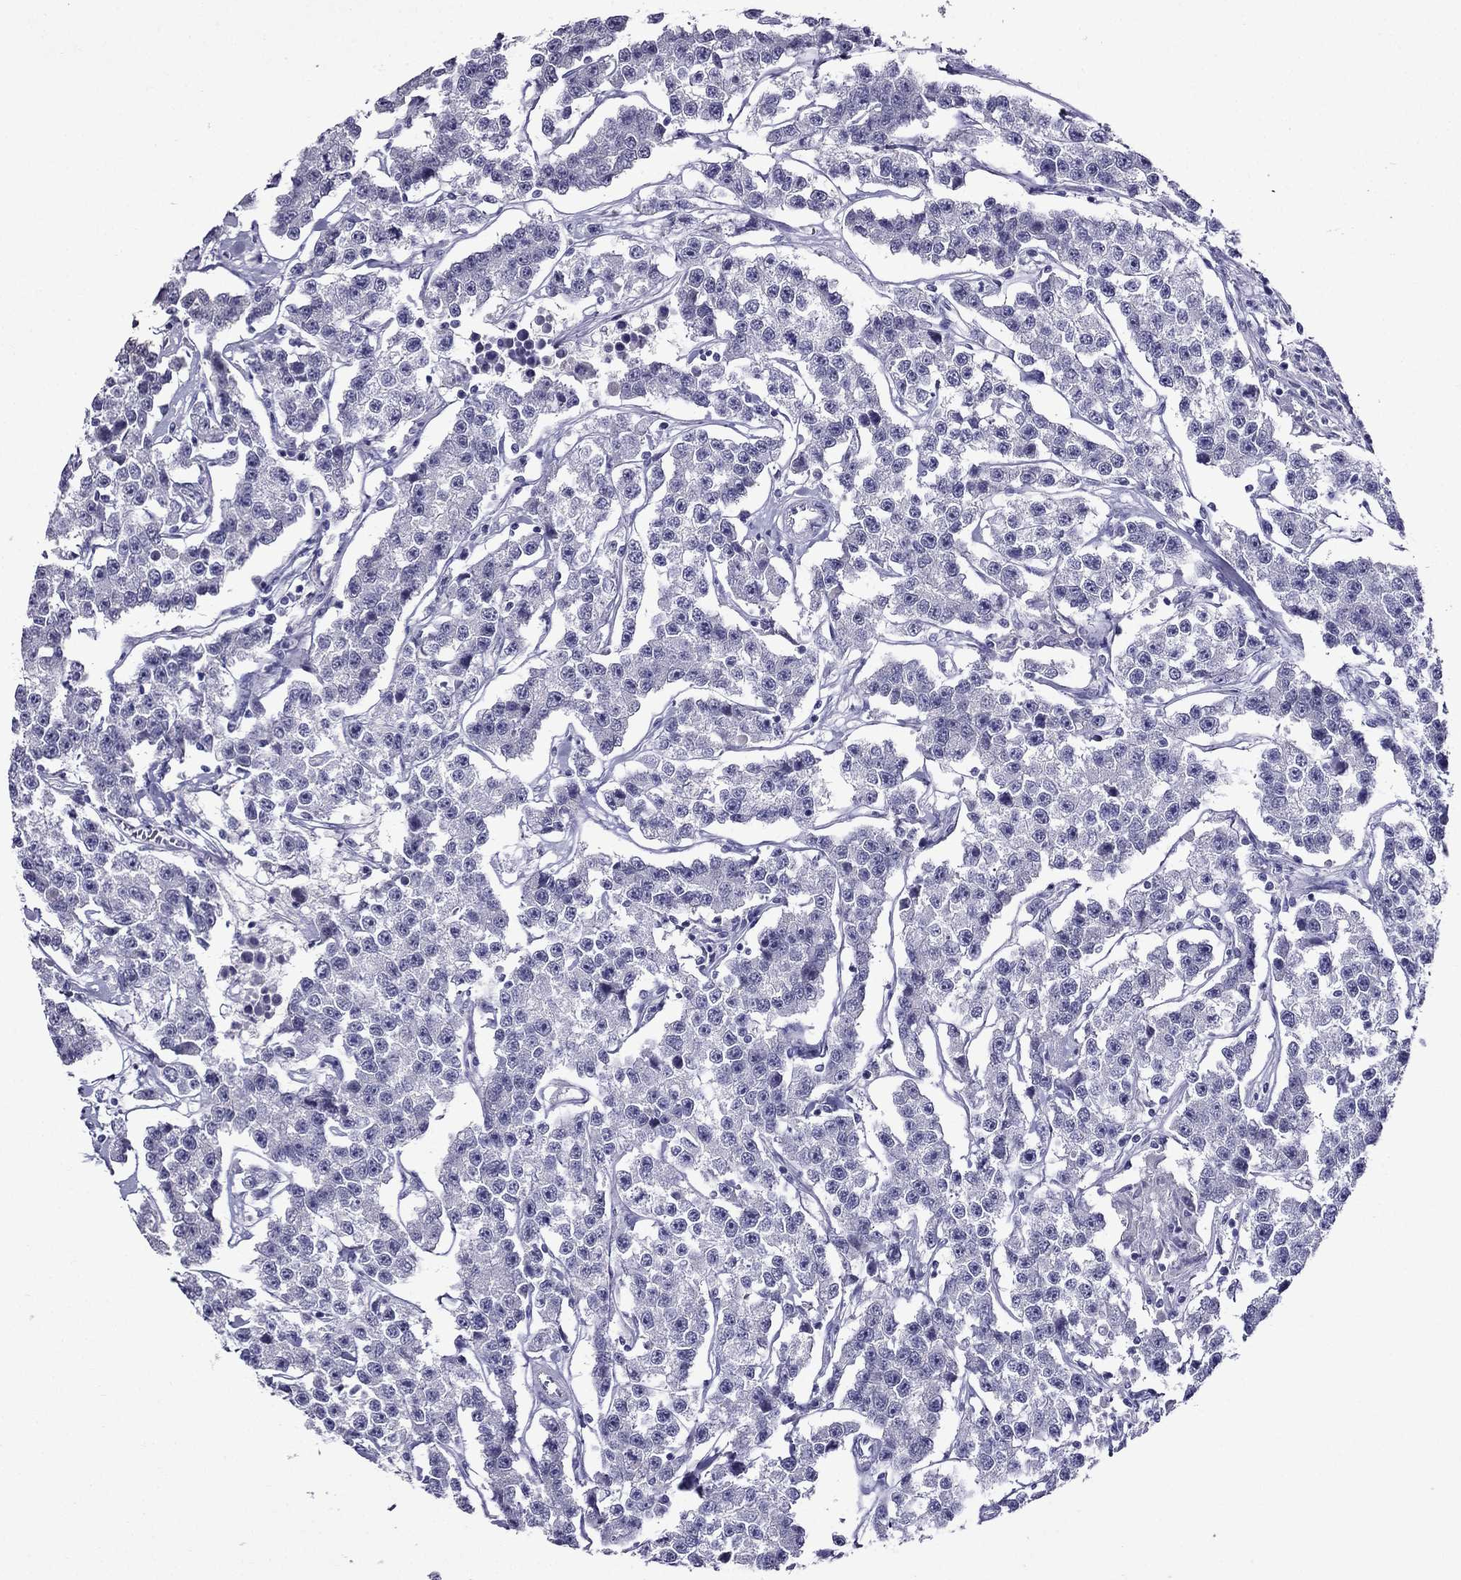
{"staining": {"intensity": "negative", "quantity": "none", "location": "none"}, "tissue": "testis cancer", "cell_type": "Tumor cells", "image_type": "cancer", "snomed": [{"axis": "morphology", "description": "Seminoma, NOS"}, {"axis": "topography", "description": "Testis"}], "caption": "IHC histopathology image of neoplastic tissue: human testis seminoma stained with DAB shows no significant protein staining in tumor cells. (Stains: DAB (3,3'-diaminobenzidine) IHC with hematoxylin counter stain, Microscopy: brightfield microscopy at high magnification).", "gene": "ZNF541", "patient": {"sex": "male", "age": 59}}